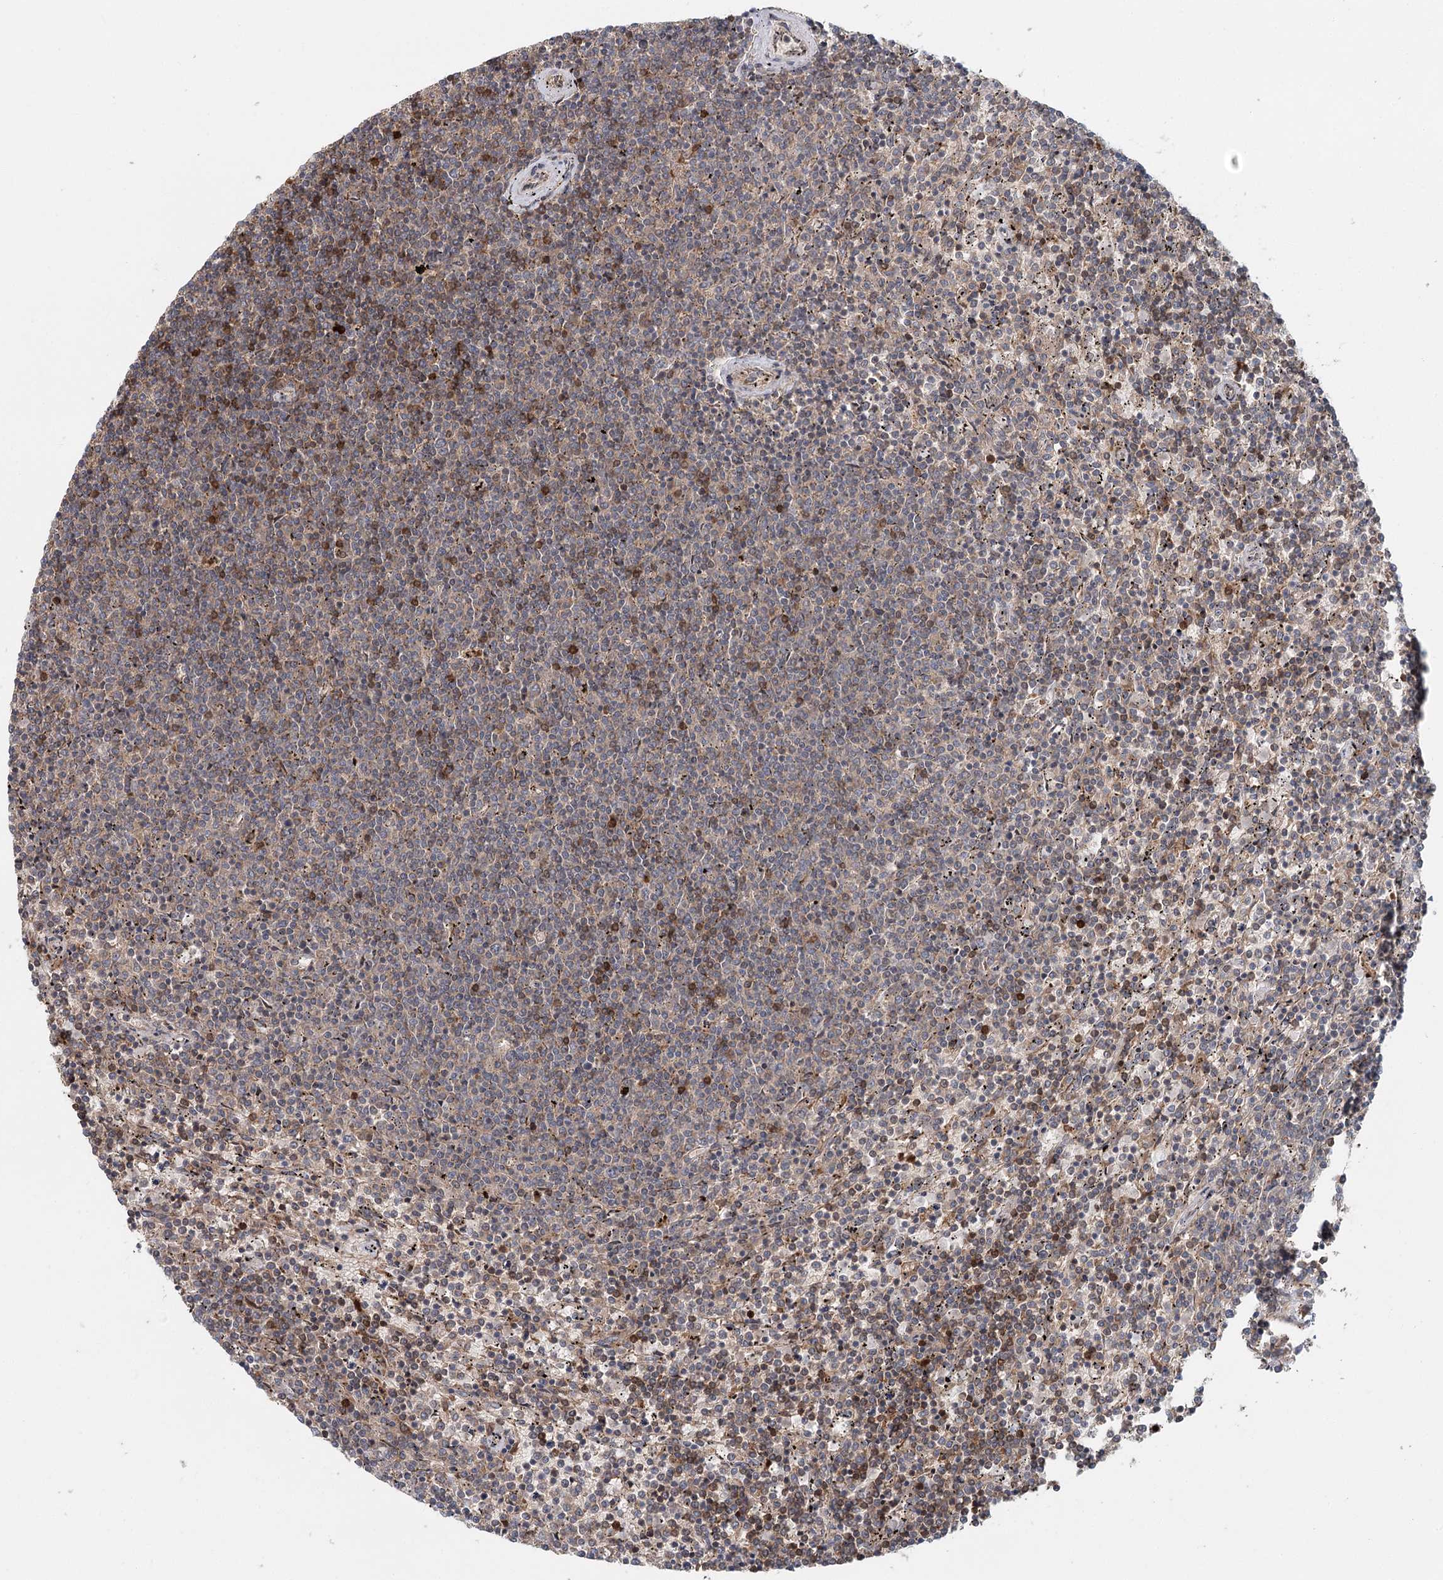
{"staining": {"intensity": "moderate", "quantity": "<25%", "location": "cytoplasmic/membranous"}, "tissue": "lymphoma", "cell_type": "Tumor cells", "image_type": "cancer", "snomed": [{"axis": "morphology", "description": "Malignant lymphoma, non-Hodgkin's type, Low grade"}, {"axis": "topography", "description": "Spleen"}], "caption": "Immunohistochemistry of human malignant lymphoma, non-Hodgkin's type (low-grade) reveals low levels of moderate cytoplasmic/membranous staining in approximately <25% of tumor cells. The staining was performed using DAB to visualize the protein expression in brown, while the nuclei were stained in blue with hematoxylin (Magnification: 20x).", "gene": "ADK", "patient": {"sex": "female", "age": 50}}